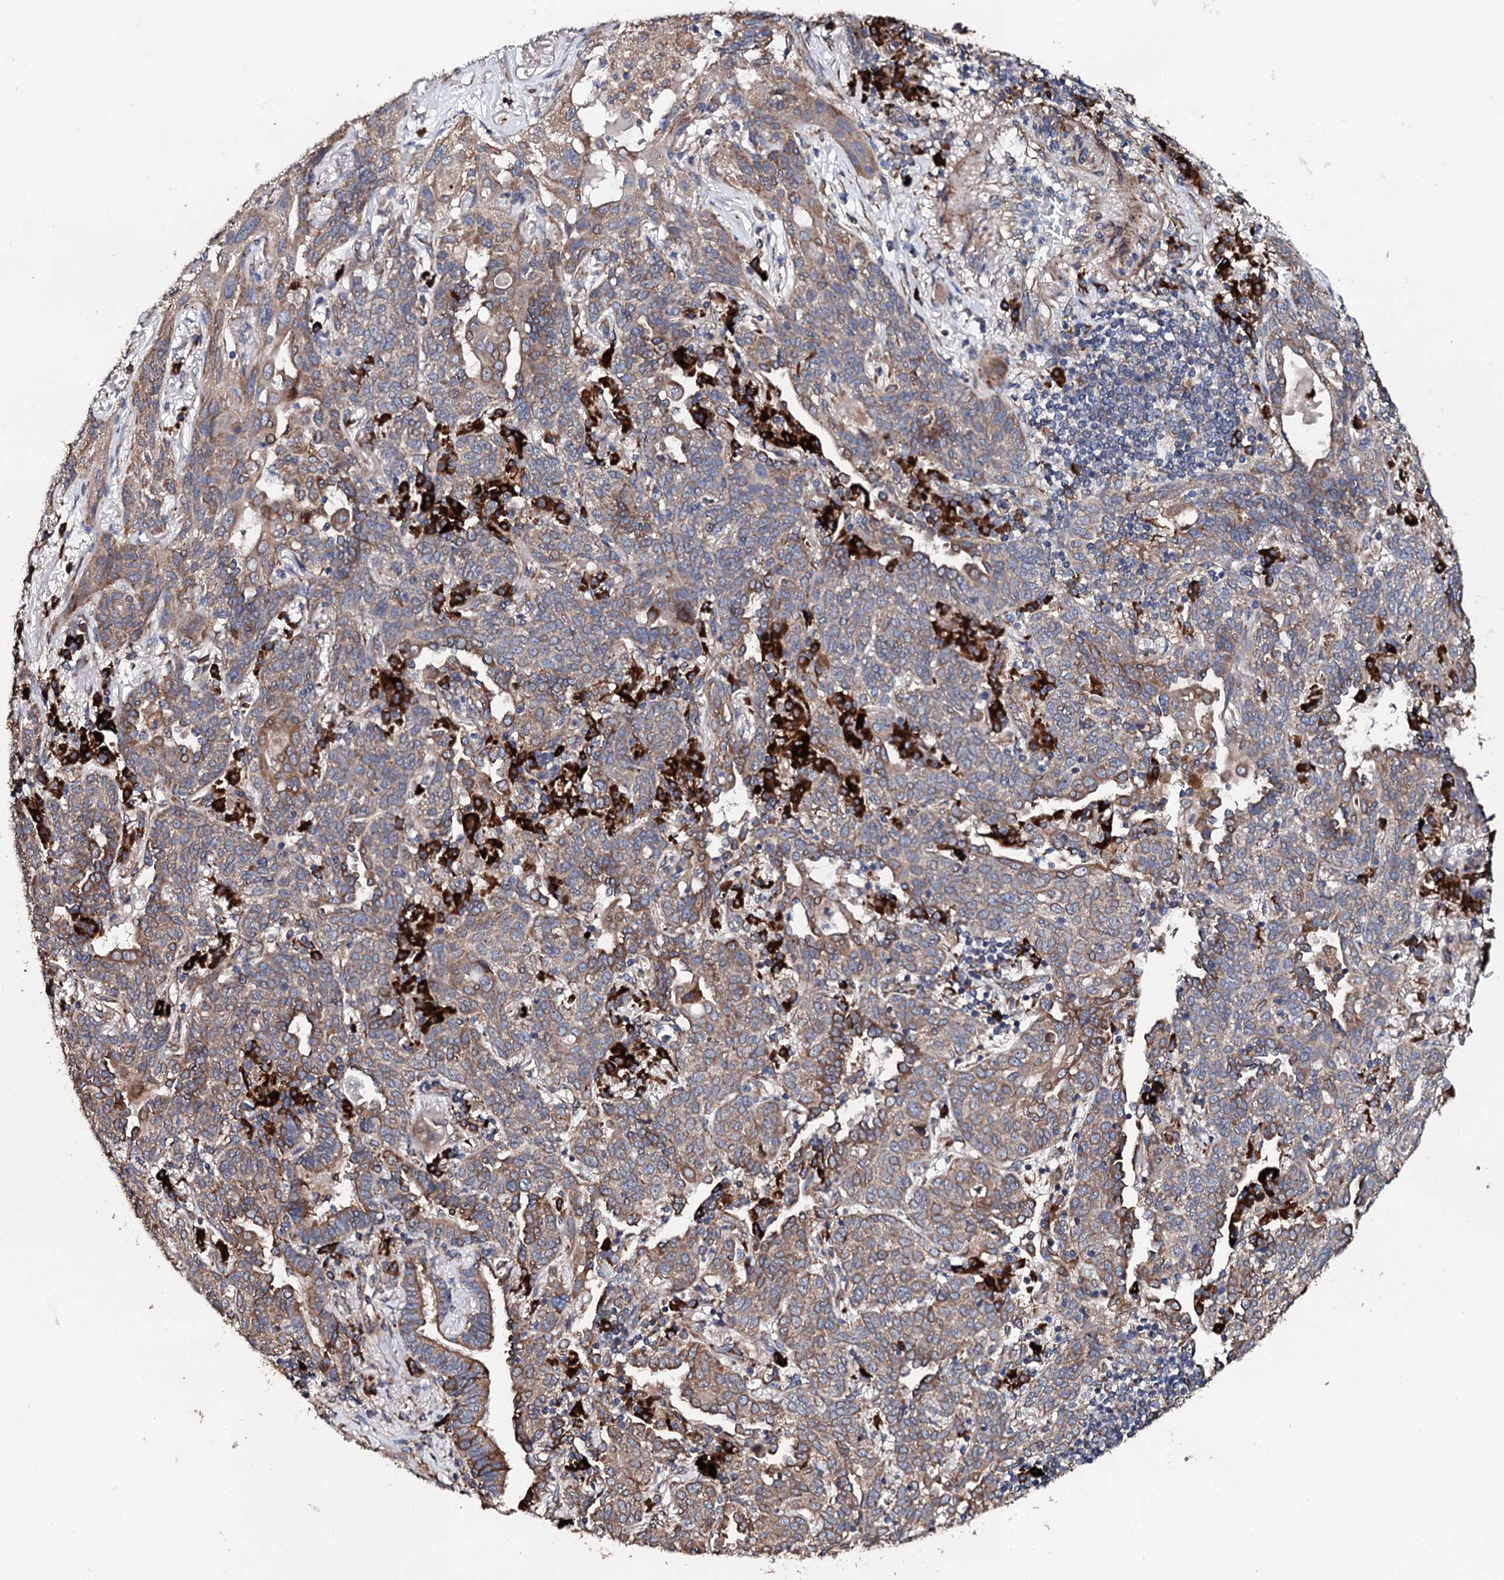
{"staining": {"intensity": "moderate", "quantity": ">75%", "location": "cytoplasmic/membranous"}, "tissue": "lung cancer", "cell_type": "Tumor cells", "image_type": "cancer", "snomed": [{"axis": "morphology", "description": "Squamous cell carcinoma, NOS"}, {"axis": "topography", "description": "Lung"}], "caption": "There is medium levels of moderate cytoplasmic/membranous expression in tumor cells of lung cancer (squamous cell carcinoma), as demonstrated by immunohistochemical staining (brown color).", "gene": "LIPT2", "patient": {"sex": "female", "age": 70}}